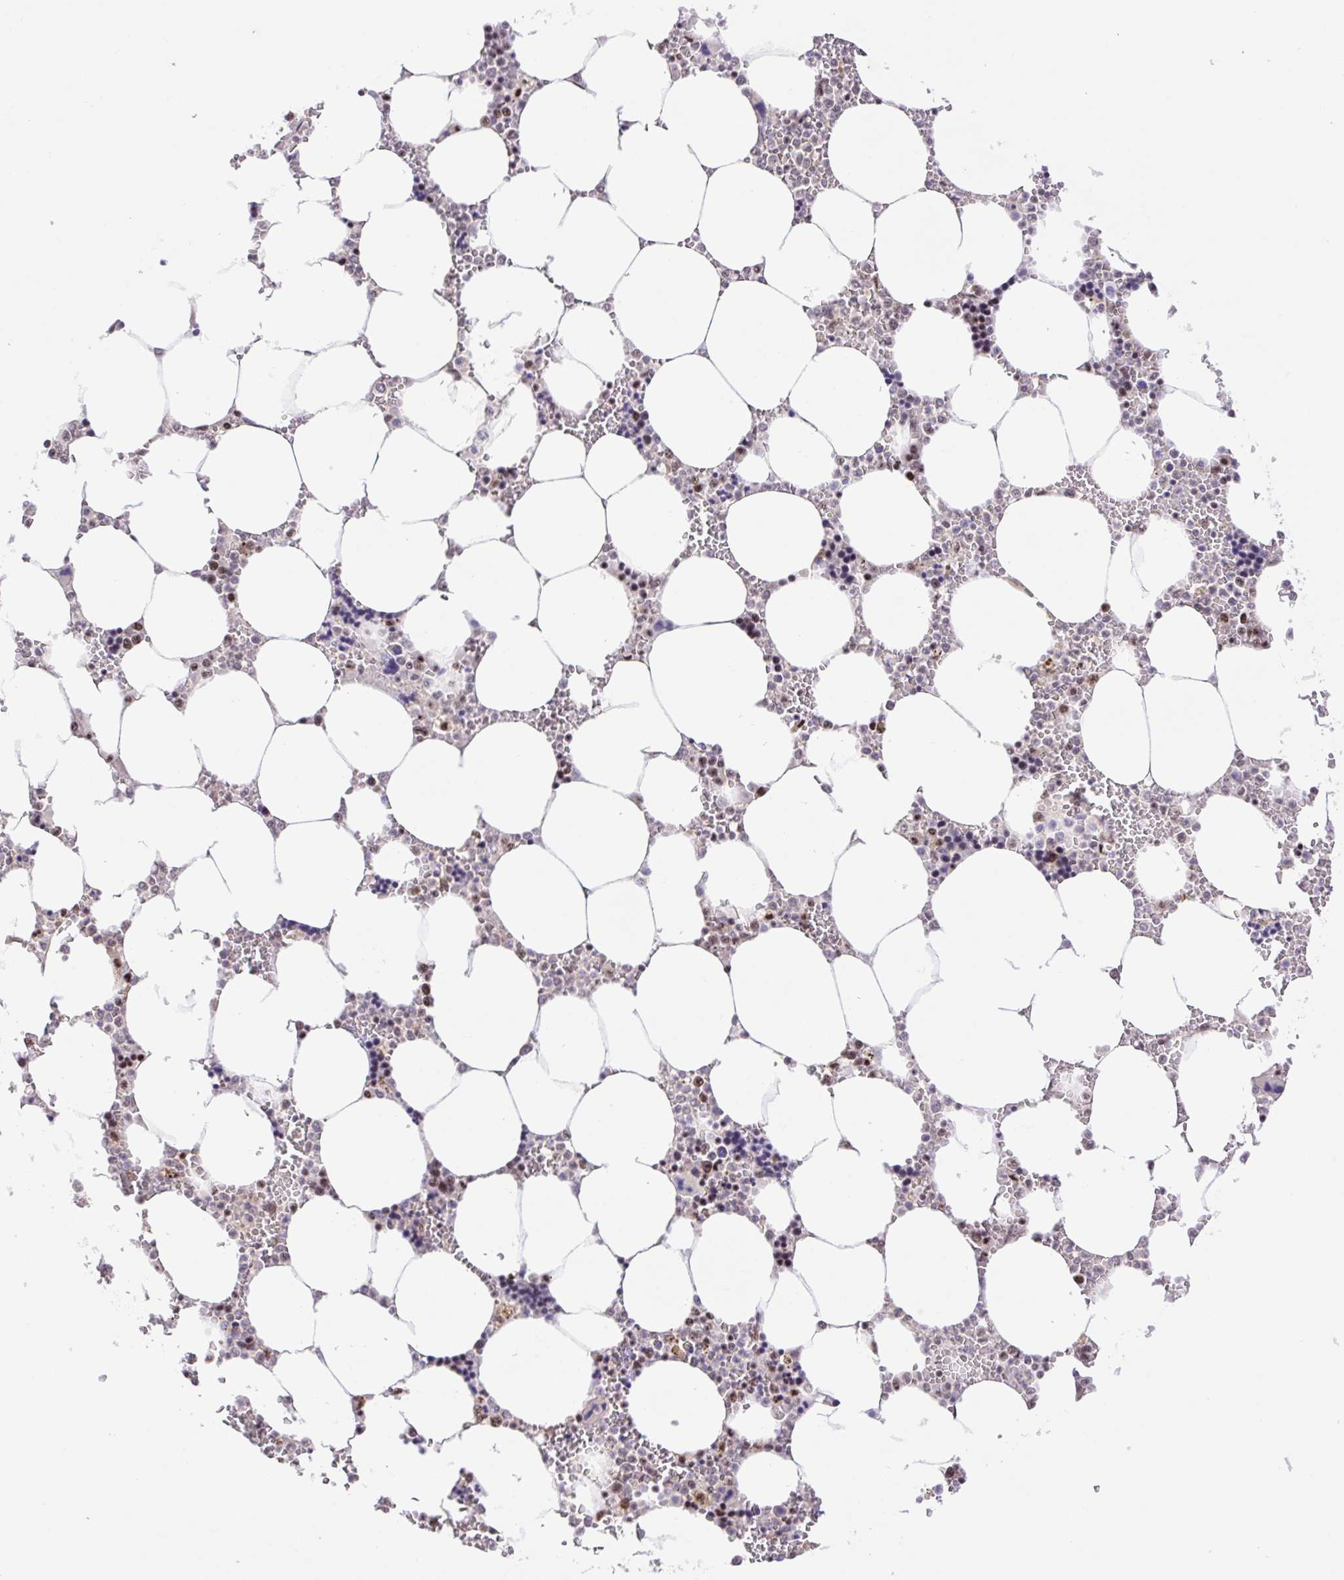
{"staining": {"intensity": "weak", "quantity": "<25%", "location": "nuclear"}, "tissue": "bone marrow", "cell_type": "Hematopoietic cells", "image_type": "normal", "snomed": [{"axis": "morphology", "description": "Normal tissue, NOS"}, {"axis": "topography", "description": "Bone marrow"}], "caption": "High power microscopy micrograph of an immunohistochemistry photomicrograph of unremarkable bone marrow, revealing no significant expression in hematopoietic cells.", "gene": "ERG", "patient": {"sex": "male", "age": 64}}